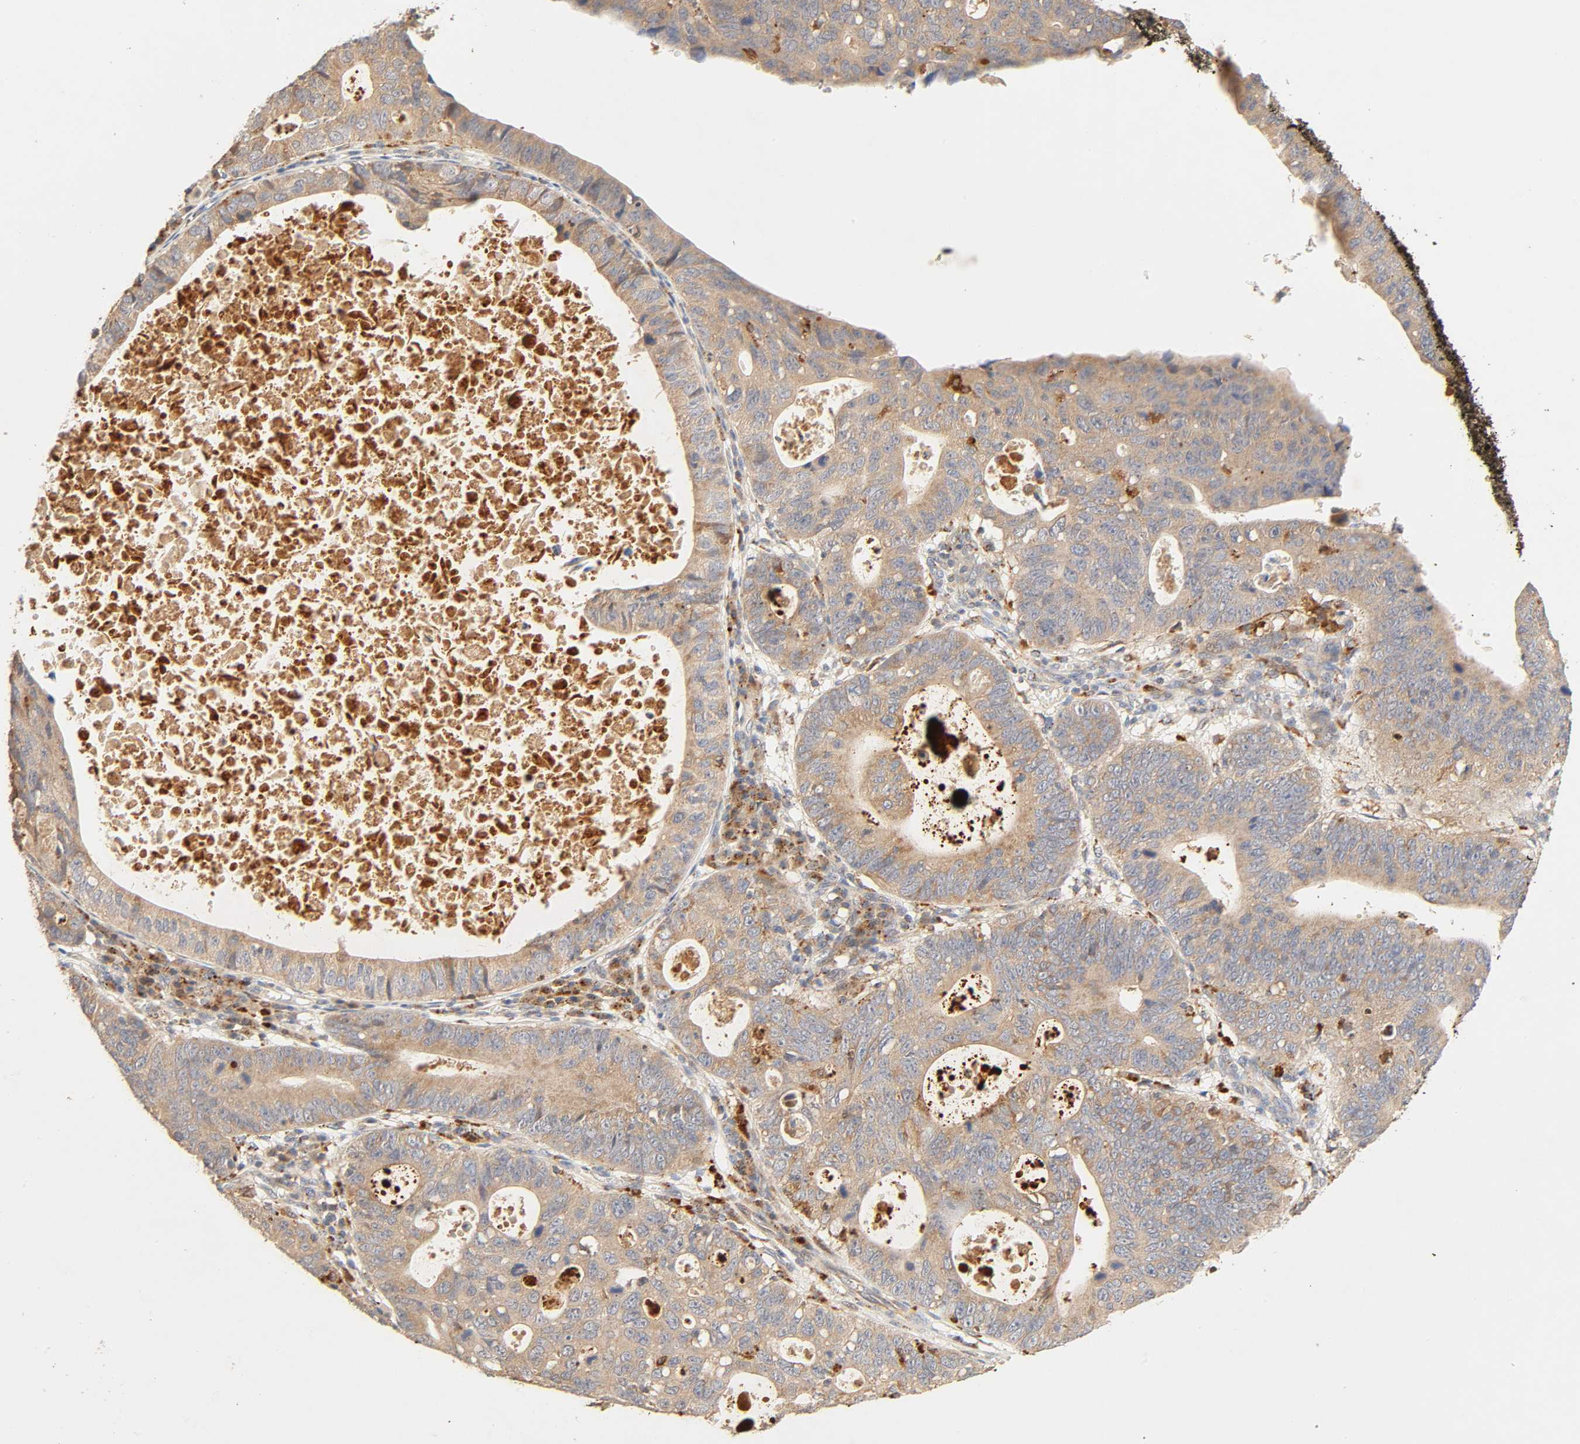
{"staining": {"intensity": "moderate", "quantity": ">75%", "location": "cytoplasmic/membranous"}, "tissue": "stomach cancer", "cell_type": "Tumor cells", "image_type": "cancer", "snomed": [{"axis": "morphology", "description": "Adenocarcinoma, NOS"}, {"axis": "topography", "description": "Stomach"}], "caption": "Stomach cancer was stained to show a protein in brown. There is medium levels of moderate cytoplasmic/membranous expression in approximately >75% of tumor cells.", "gene": "MAPK6", "patient": {"sex": "male", "age": 59}}